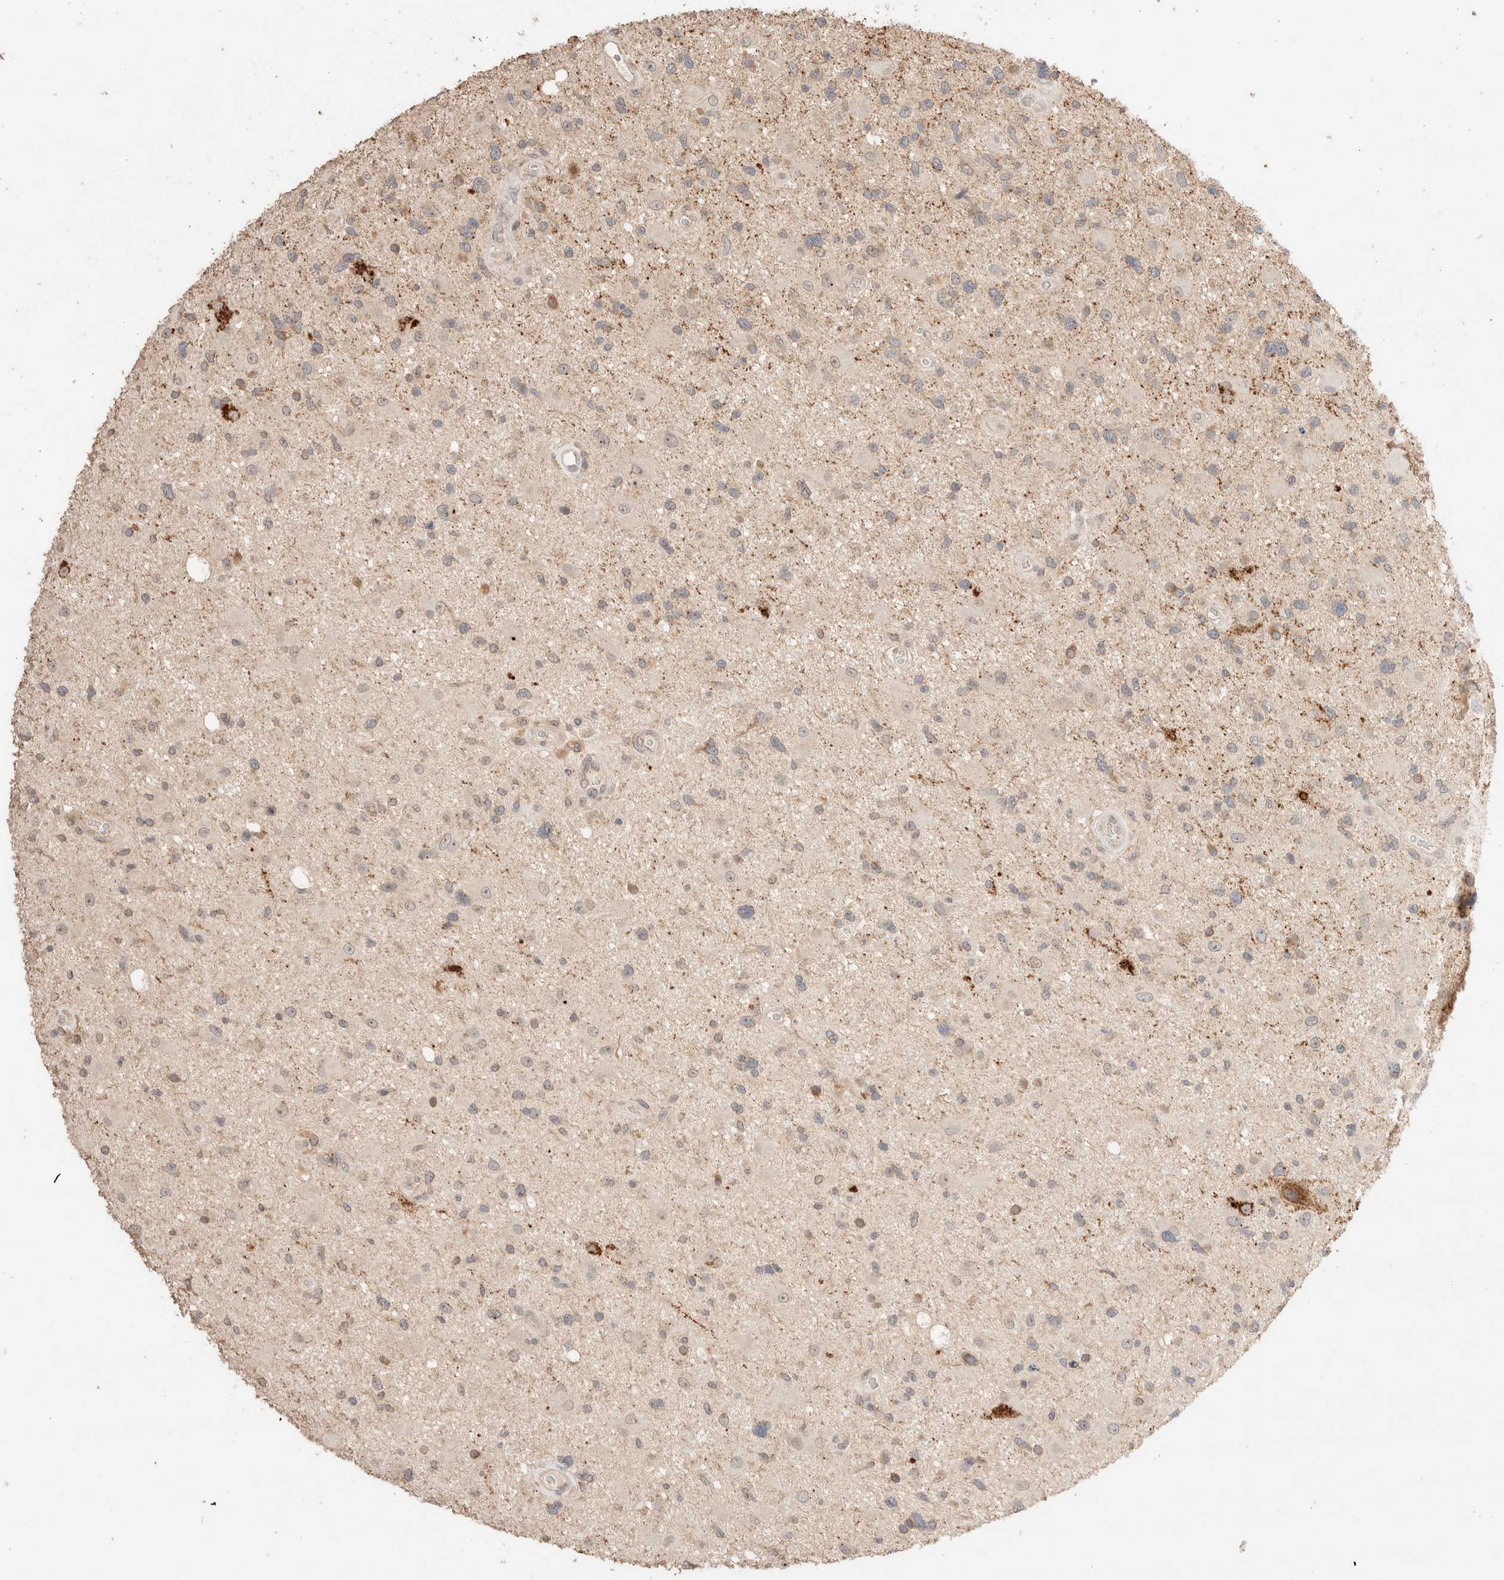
{"staining": {"intensity": "moderate", "quantity": "<25%", "location": "cytoplasmic/membranous"}, "tissue": "glioma", "cell_type": "Tumor cells", "image_type": "cancer", "snomed": [{"axis": "morphology", "description": "Glioma, malignant, High grade"}, {"axis": "topography", "description": "Brain"}], "caption": "DAB immunohistochemical staining of human malignant glioma (high-grade) exhibits moderate cytoplasmic/membranous protein positivity in approximately <25% of tumor cells.", "gene": "TRIM41", "patient": {"sex": "male", "age": 33}}